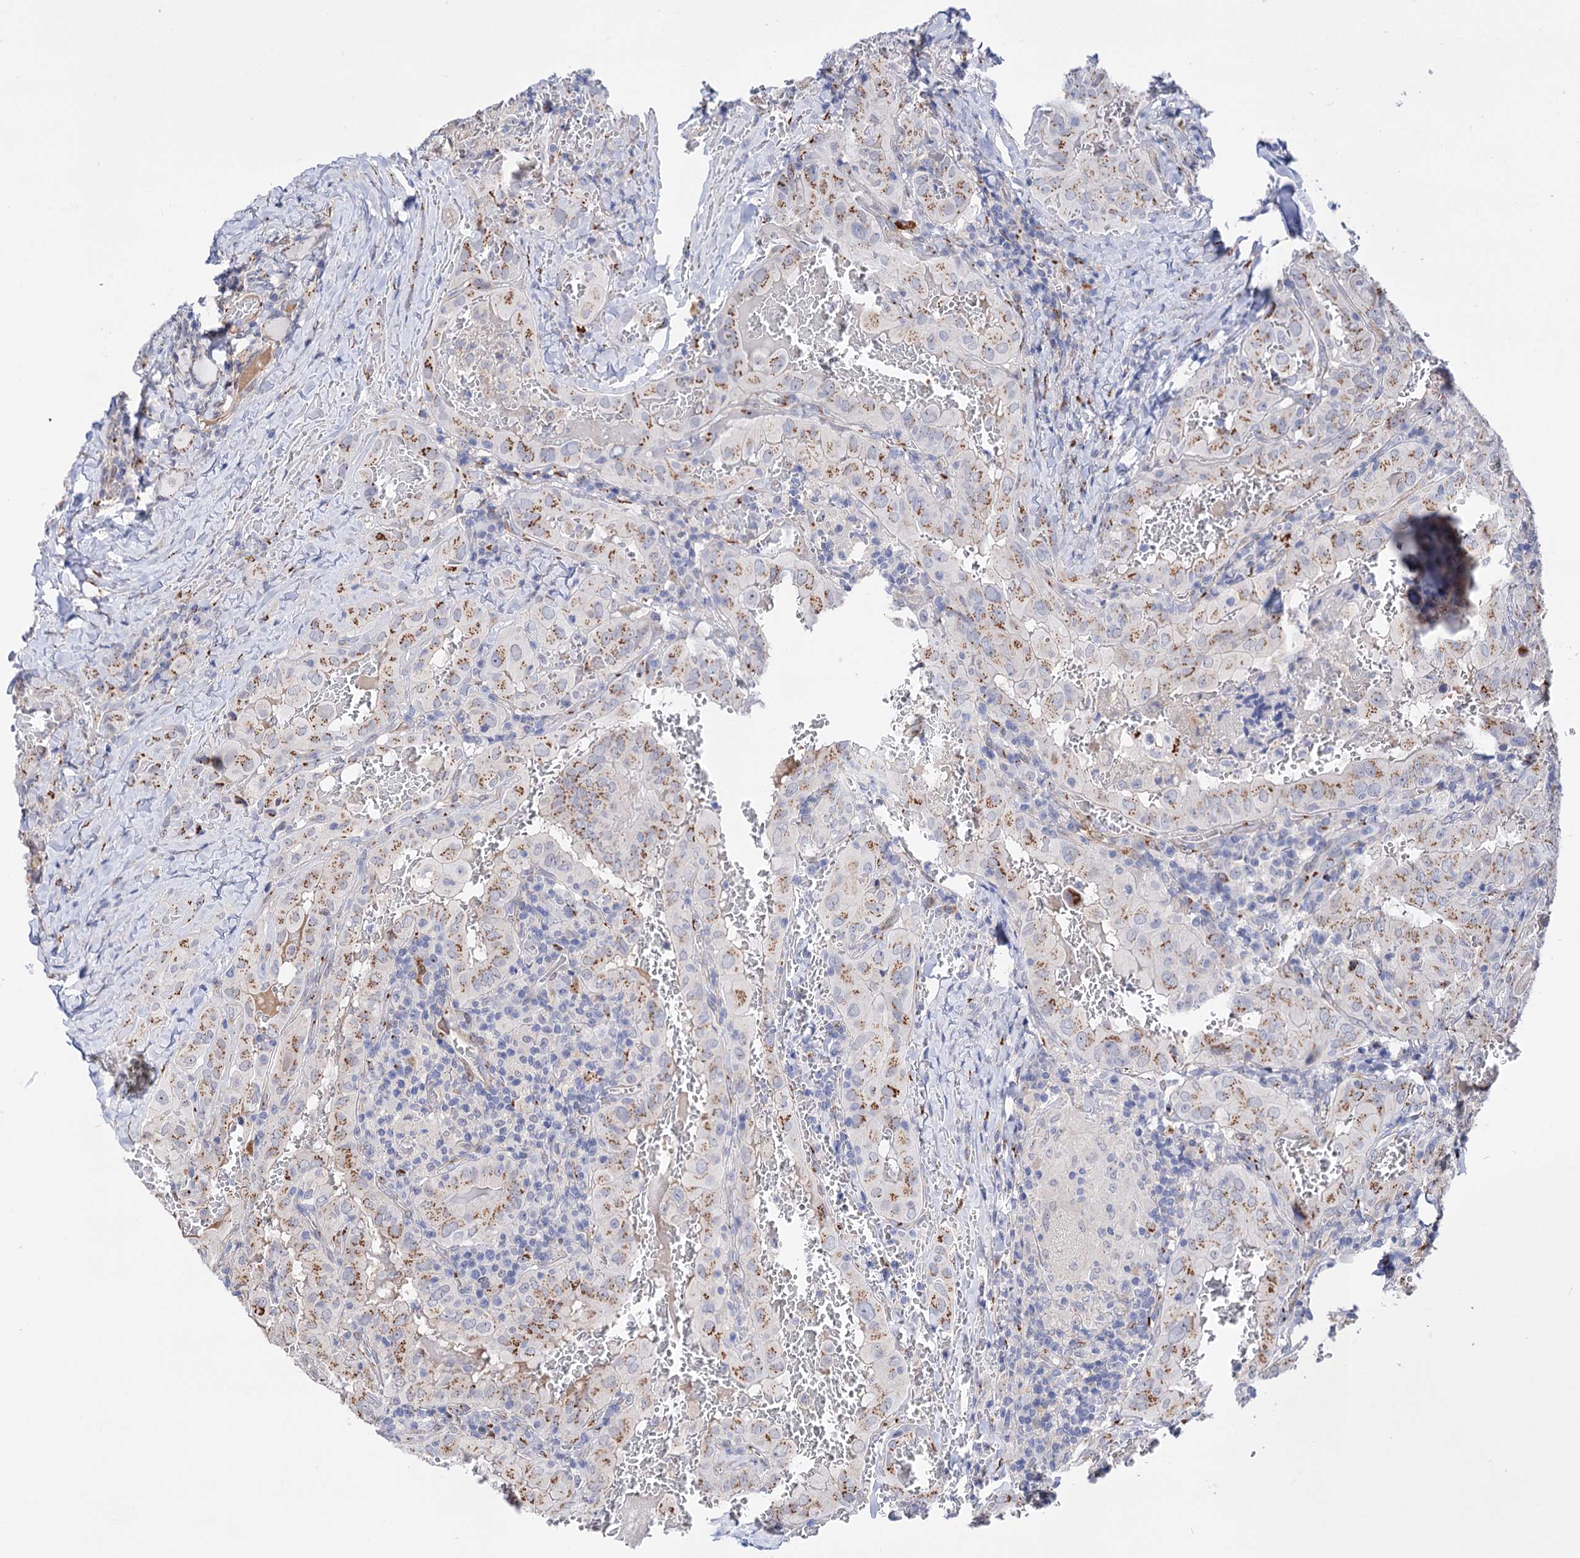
{"staining": {"intensity": "moderate", "quantity": "25%-75%", "location": "cytoplasmic/membranous"}, "tissue": "thyroid cancer", "cell_type": "Tumor cells", "image_type": "cancer", "snomed": [{"axis": "morphology", "description": "Papillary adenocarcinoma, NOS"}, {"axis": "topography", "description": "Thyroid gland"}], "caption": "Brown immunohistochemical staining in human thyroid papillary adenocarcinoma shows moderate cytoplasmic/membranous staining in approximately 25%-75% of tumor cells.", "gene": "C11orf96", "patient": {"sex": "female", "age": 72}}